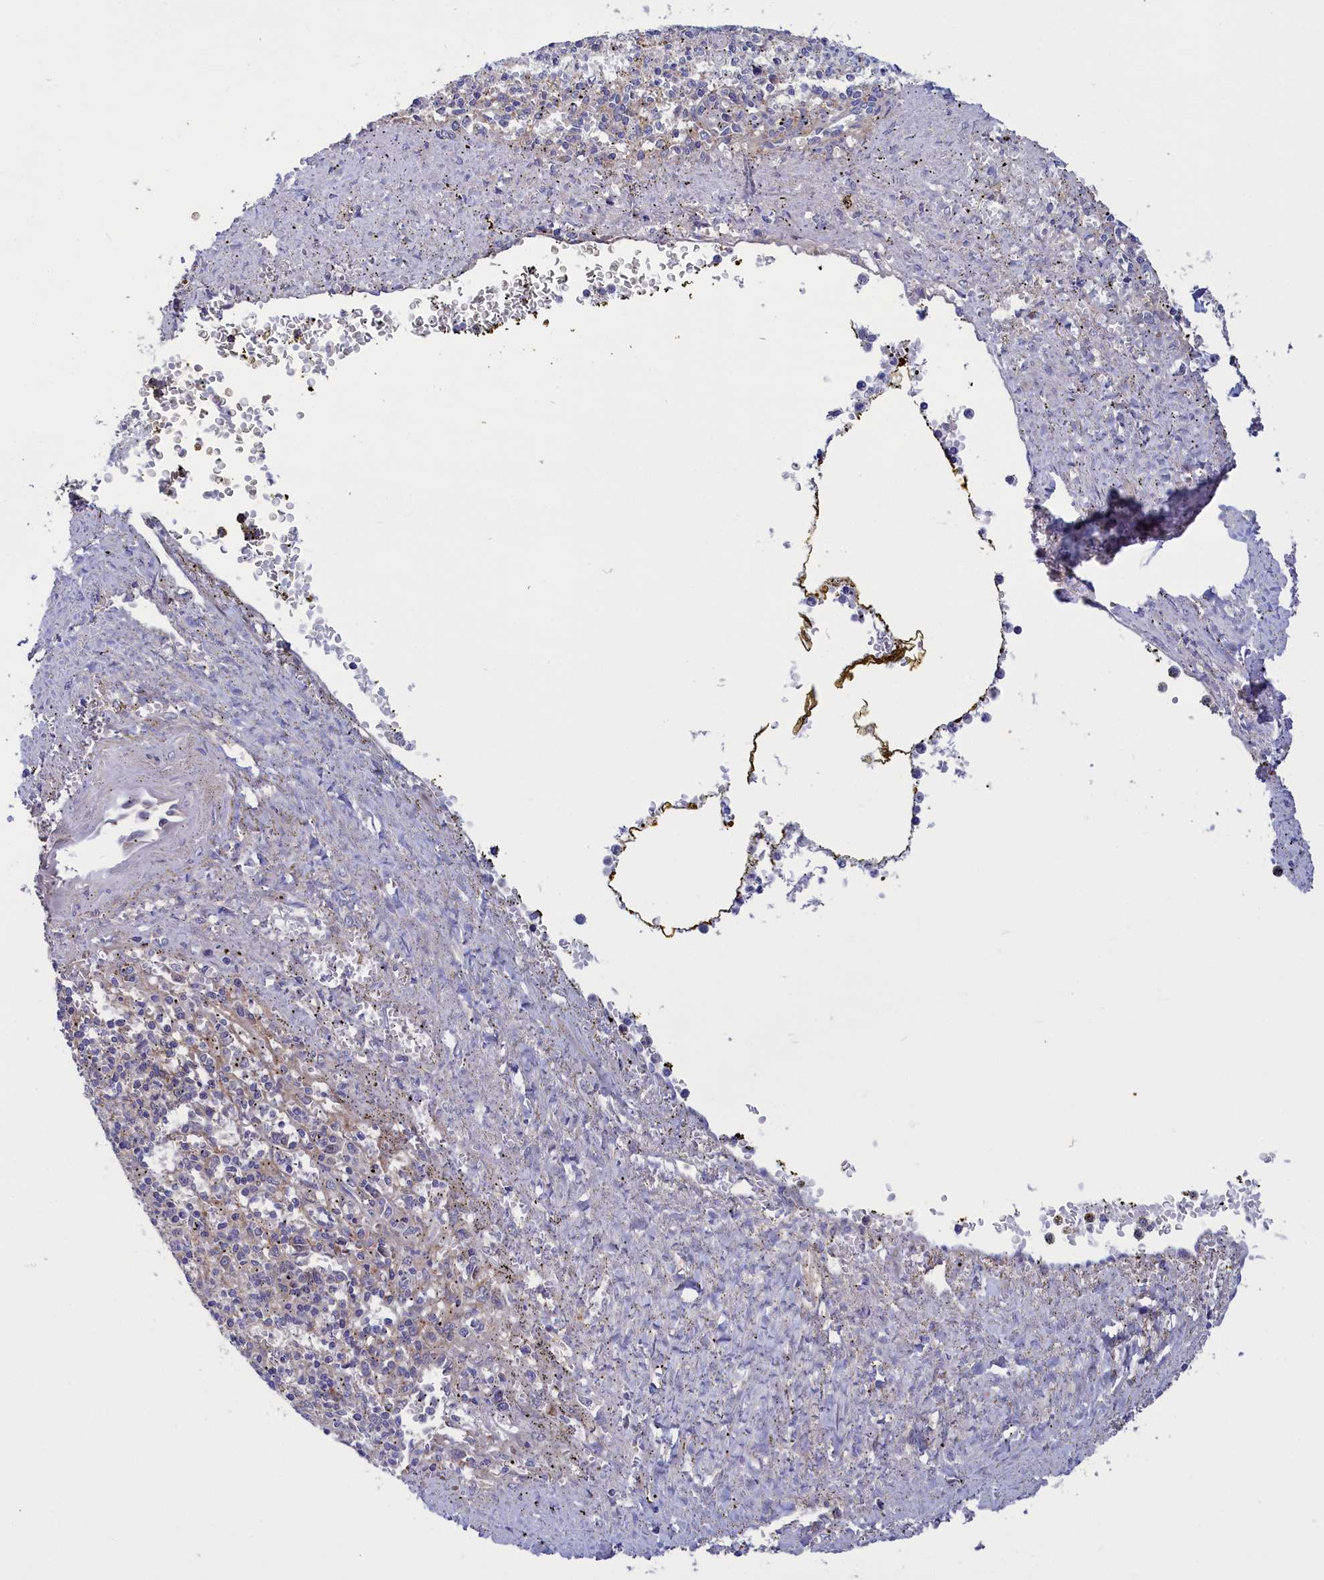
{"staining": {"intensity": "negative", "quantity": "none", "location": "none"}, "tissue": "spleen", "cell_type": "Cells in red pulp", "image_type": "normal", "snomed": [{"axis": "morphology", "description": "Normal tissue, NOS"}, {"axis": "topography", "description": "Spleen"}], "caption": "DAB immunohistochemical staining of benign human spleen demonstrates no significant expression in cells in red pulp. (Brightfield microscopy of DAB (3,3'-diaminobenzidine) IHC at high magnification).", "gene": "CRACD", "patient": {"sex": "male", "age": 72}}